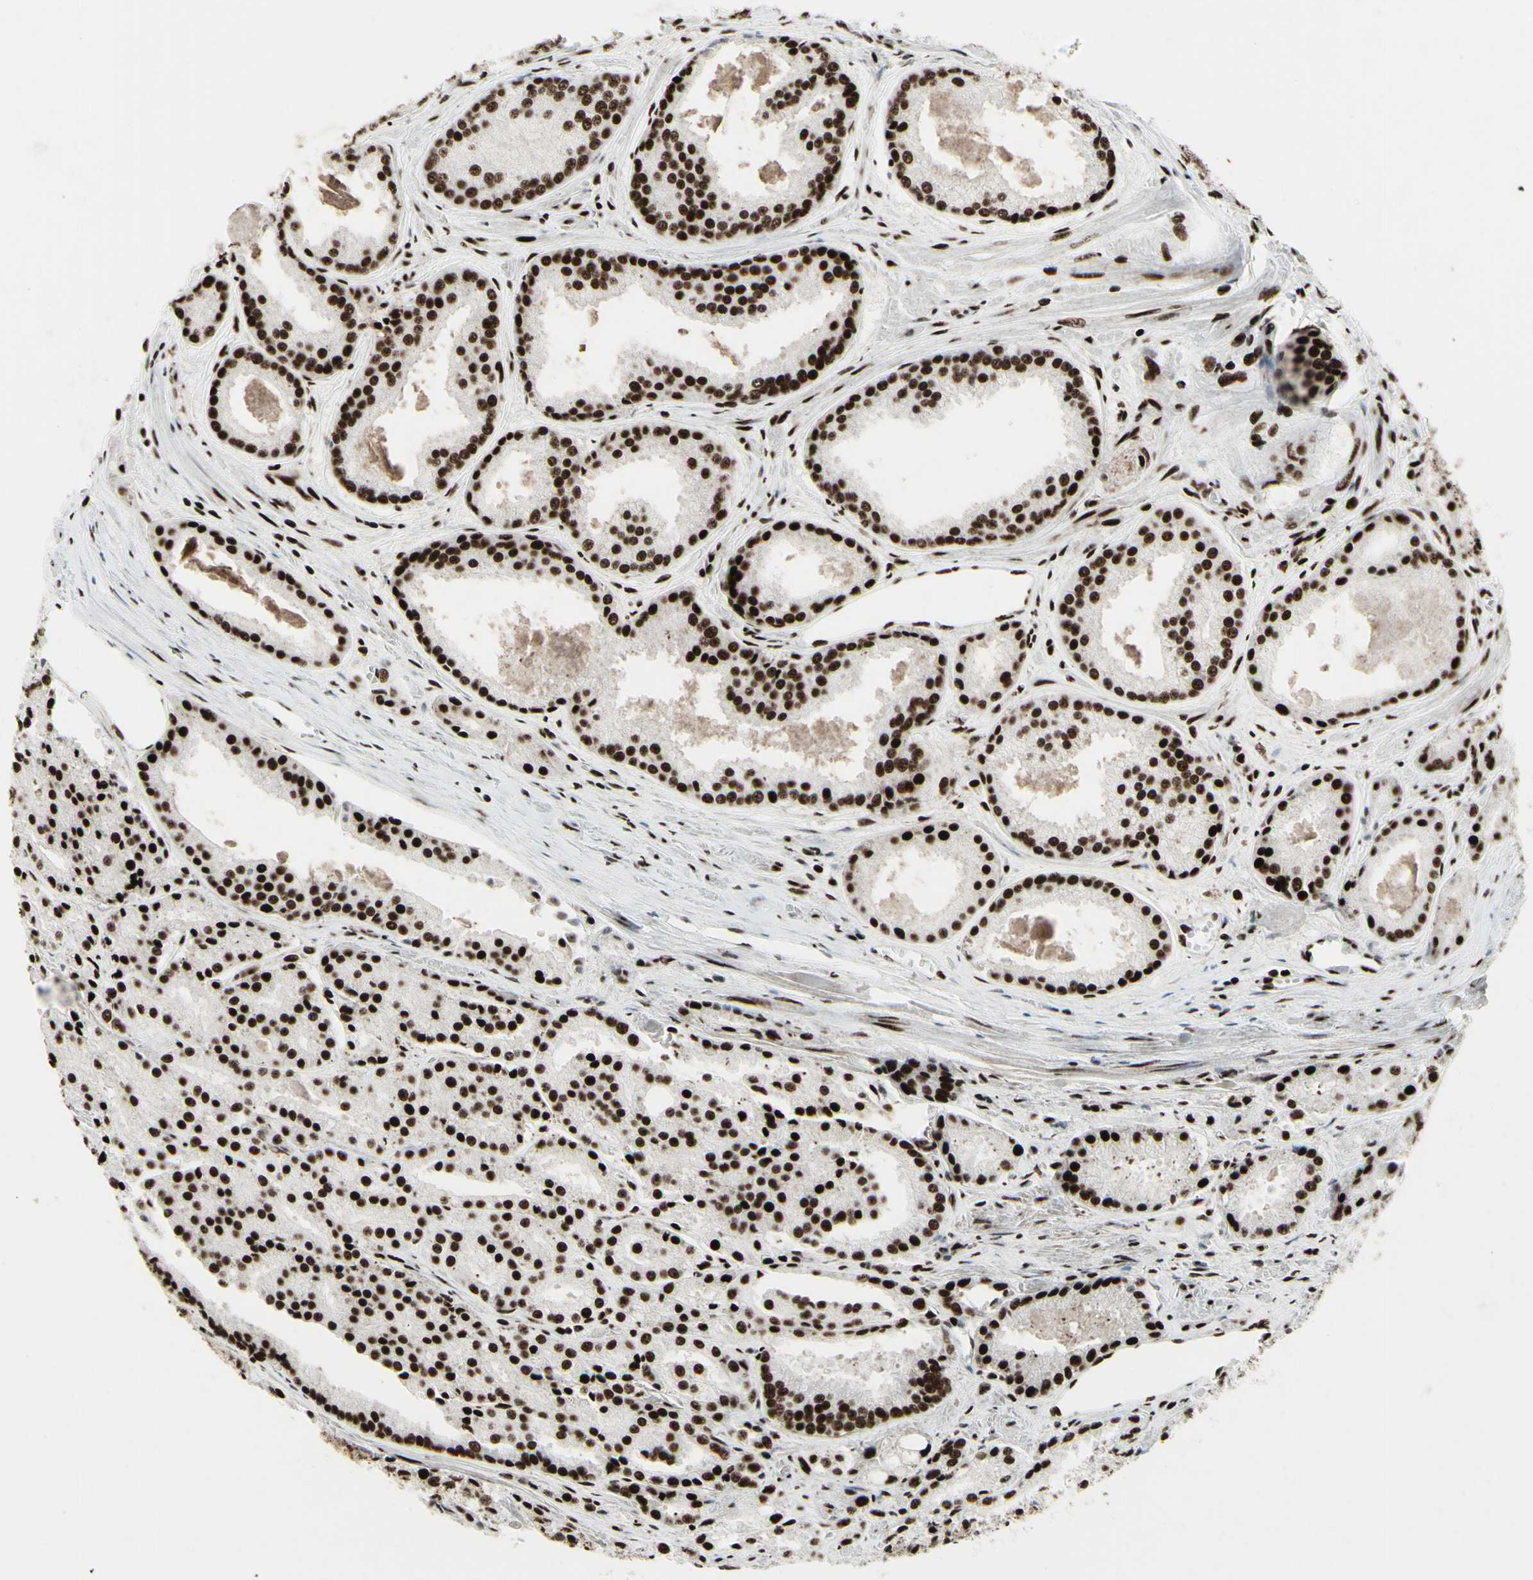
{"staining": {"intensity": "strong", "quantity": ">75%", "location": "nuclear"}, "tissue": "prostate cancer", "cell_type": "Tumor cells", "image_type": "cancer", "snomed": [{"axis": "morphology", "description": "Adenocarcinoma, Low grade"}, {"axis": "topography", "description": "Prostate"}], "caption": "DAB immunohistochemical staining of prostate adenocarcinoma (low-grade) reveals strong nuclear protein expression in about >75% of tumor cells.", "gene": "U2AF2", "patient": {"sex": "male", "age": 64}}